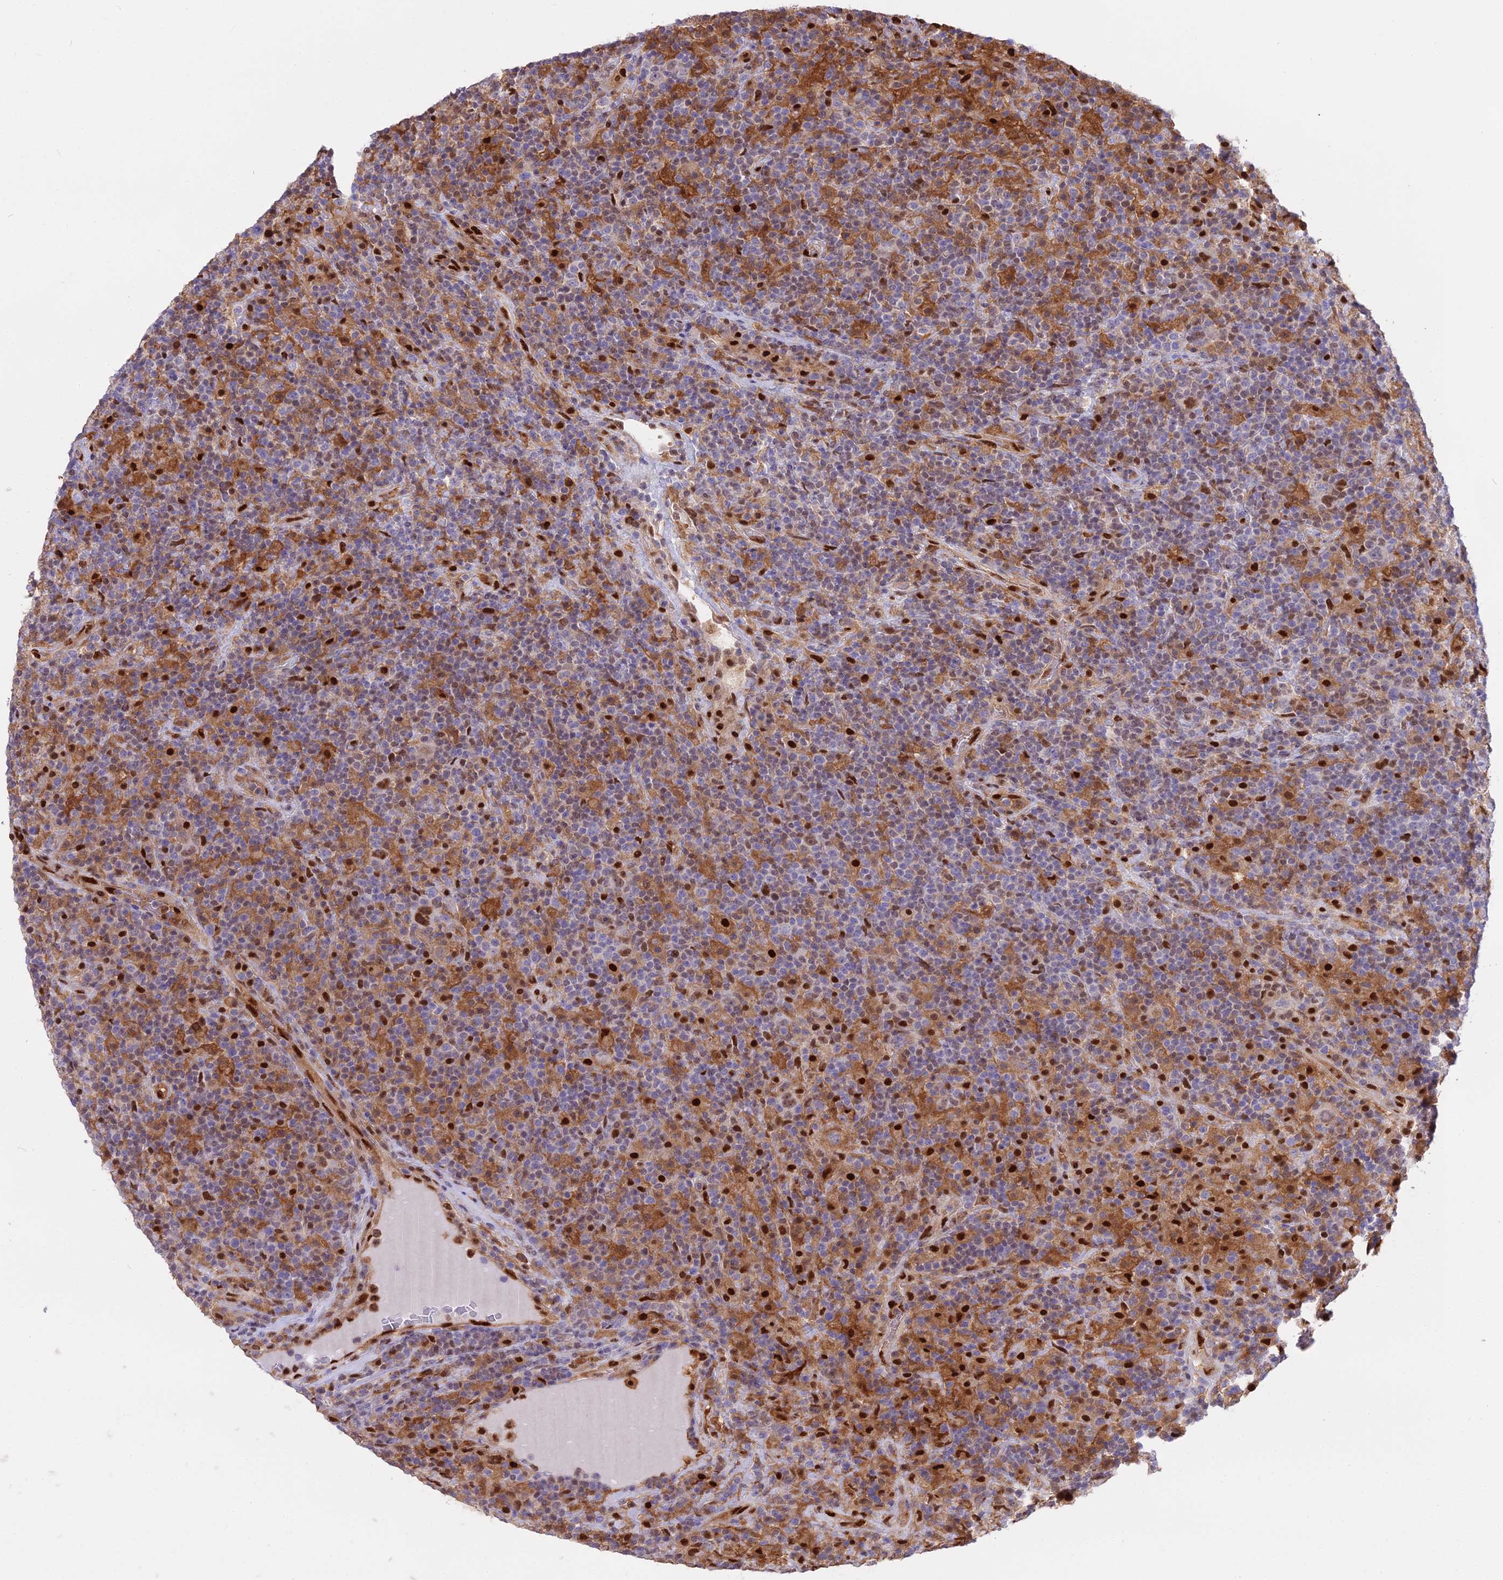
{"staining": {"intensity": "moderate", "quantity": ">75%", "location": "nuclear"}, "tissue": "lymphoma", "cell_type": "Tumor cells", "image_type": "cancer", "snomed": [{"axis": "morphology", "description": "Hodgkin's disease, NOS"}, {"axis": "topography", "description": "Lymph node"}], "caption": "Immunohistochemistry image of human Hodgkin's disease stained for a protein (brown), which shows medium levels of moderate nuclear staining in approximately >75% of tumor cells.", "gene": "NPEPL1", "patient": {"sex": "male", "age": 70}}